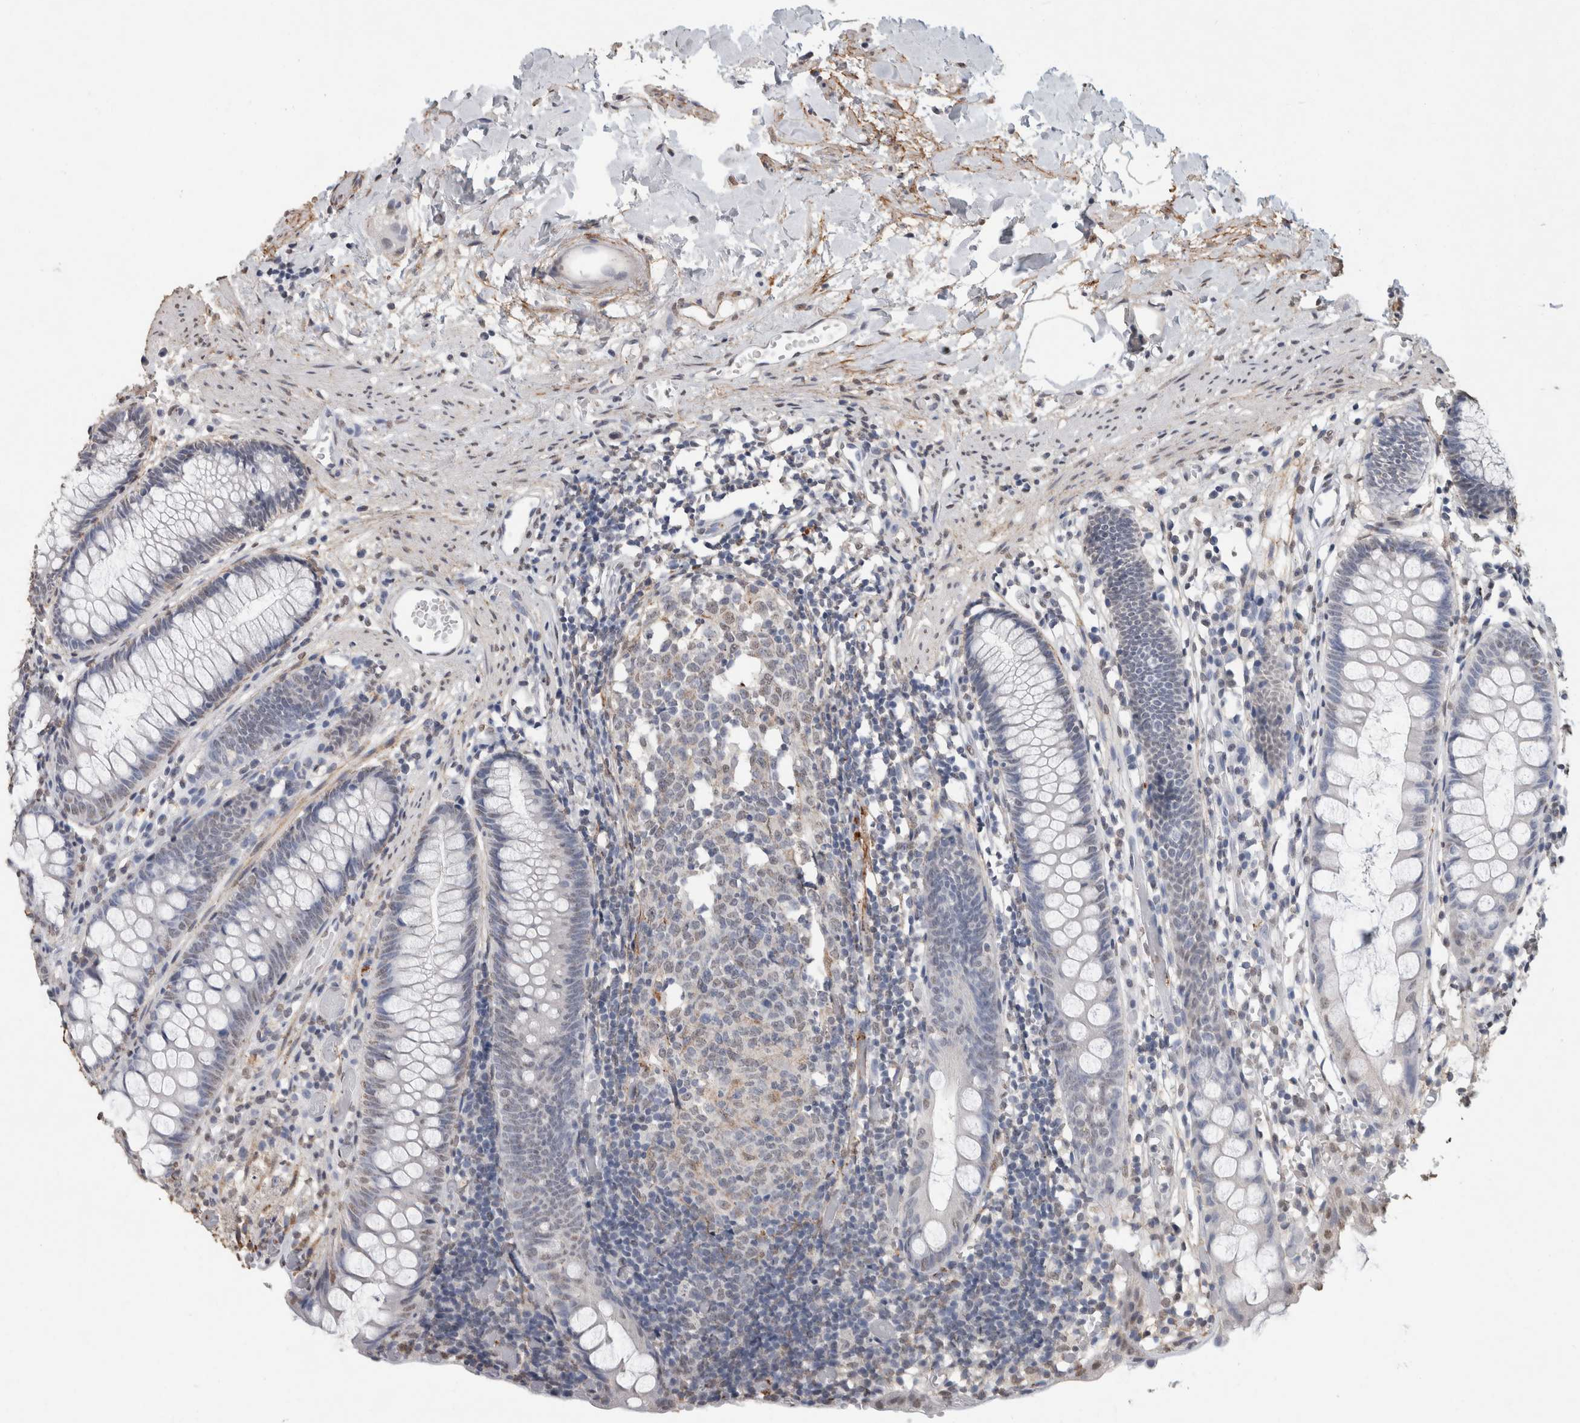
{"staining": {"intensity": "negative", "quantity": "none", "location": "none"}, "tissue": "colon", "cell_type": "Endothelial cells", "image_type": "normal", "snomed": [{"axis": "morphology", "description": "Normal tissue, NOS"}, {"axis": "topography", "description": "Colon"}], "caption": "Immunohistochemical staining of benign human colon exhibits no significant expression in endothelial cells.", "gene": "LTBP1", "patient": {"sex": "male", "age": 14}}